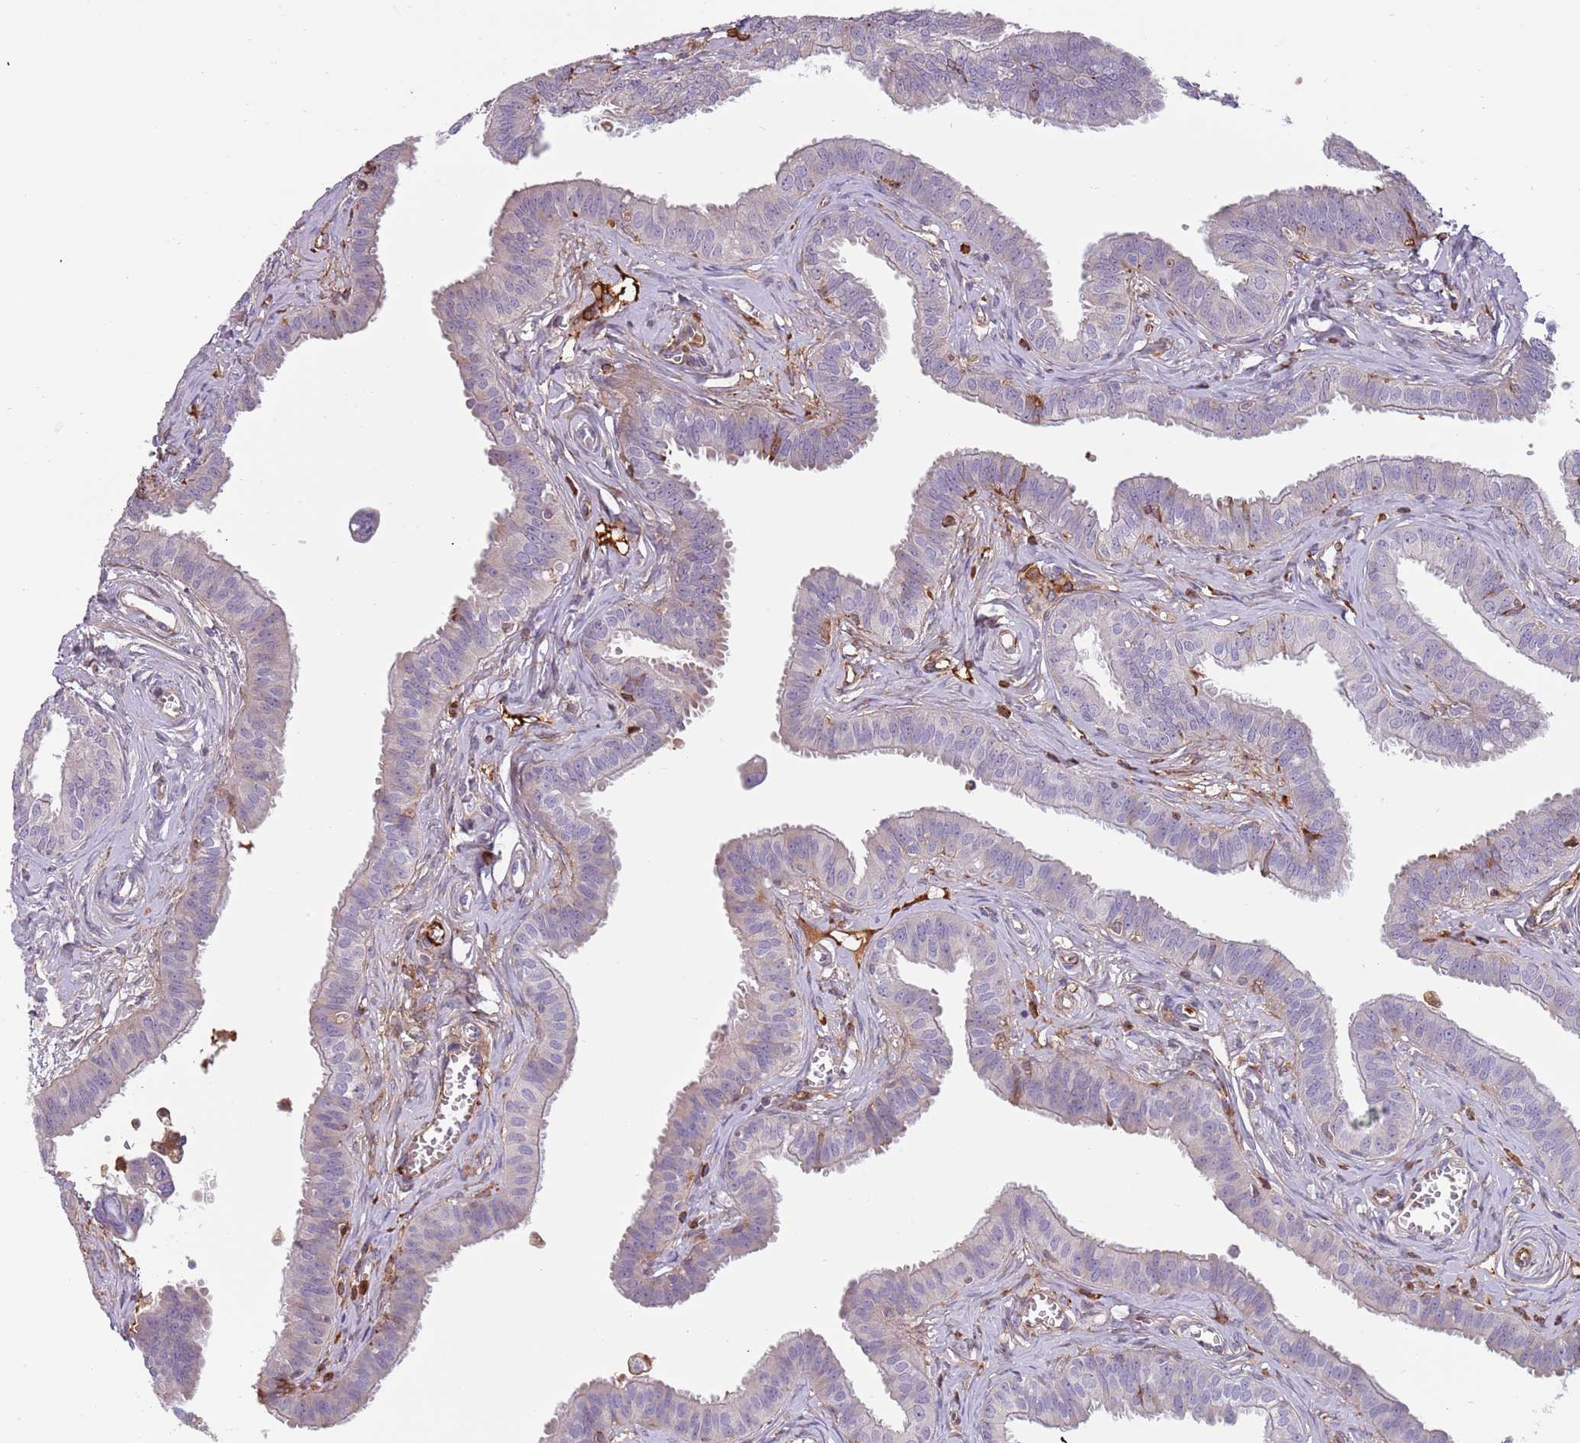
{"staining": {"intensity": "negative", "quantity": "none", "location": "none"}, "tissue": "fallopian tube", "cell_type": "Glandular cells", "image_type": "normal", "snomed": [{"axis": "morphology", "description": "Normal tissue, NOS"}, {"axis": "morphology", "description": "Carcinoma, NOS"}, {"axis": "topography", "description": "Fallopian tube"}, {"axis": "topography", "description": "Ovary"}], "caption": "IHC histopathology image of benign human fallopian tube stained for a protein (brown), which reveals no expression in glandular cells.", "gene": "NADK", "patient": {"sex": "female", "age": 59}}